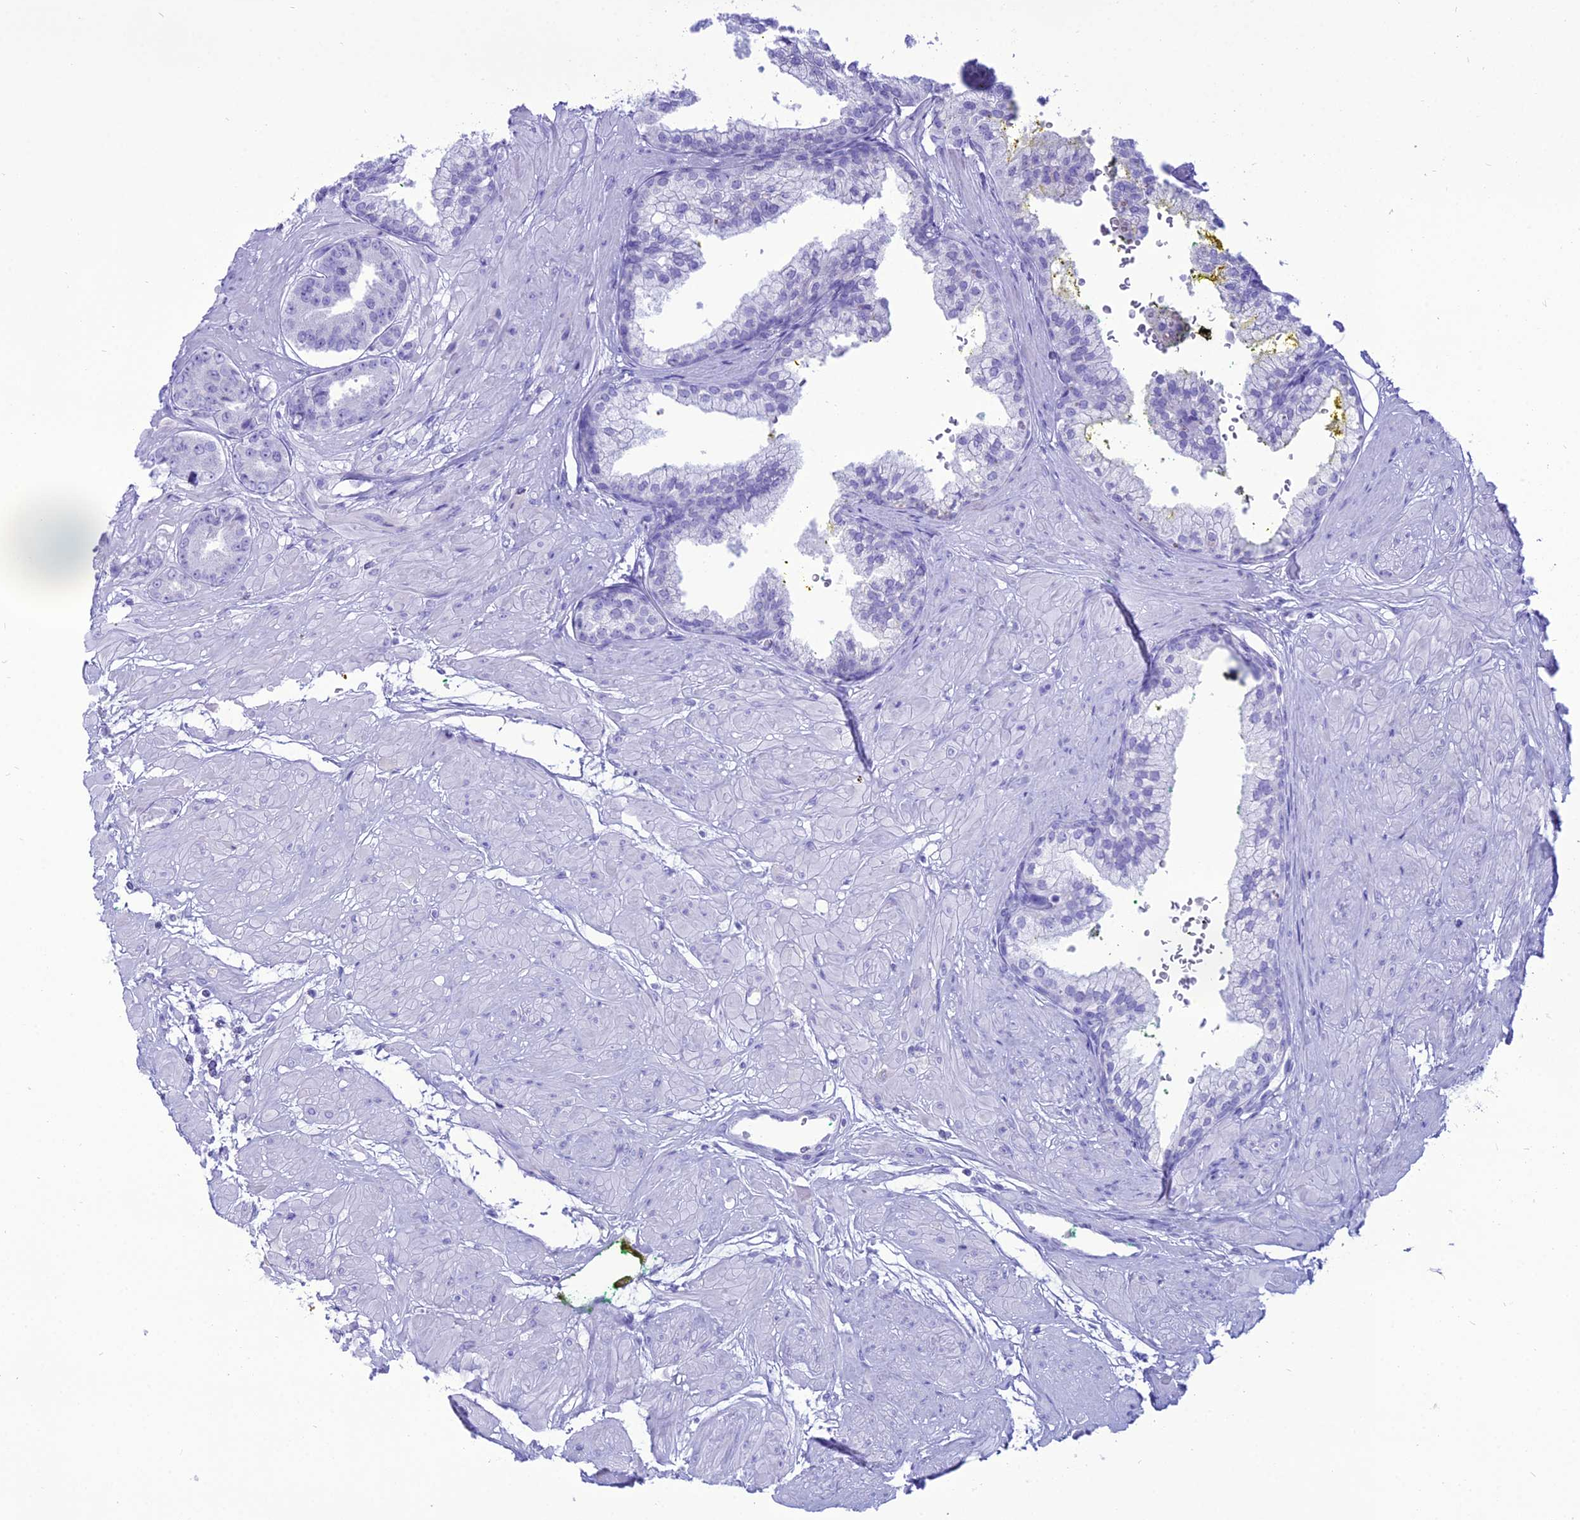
{"staining": {"intensity": "negative", "quantity": "none", "location": "none"}, "tissue": "prostate cancer", "cell_type": "Tumor cells", "image_type": "cancer", "snomed": [{"axis": "morphology", "description": "Adenocarcinoma, High grade"}, {"axis": "topography", "description": "Prostate"}], "caption": "The micrograph shows no staining of tumor cells in prostate adenocarcinoma (high-grade).", "gene": "PNMA5", "patient": {"sex": "male", "age": 63}}